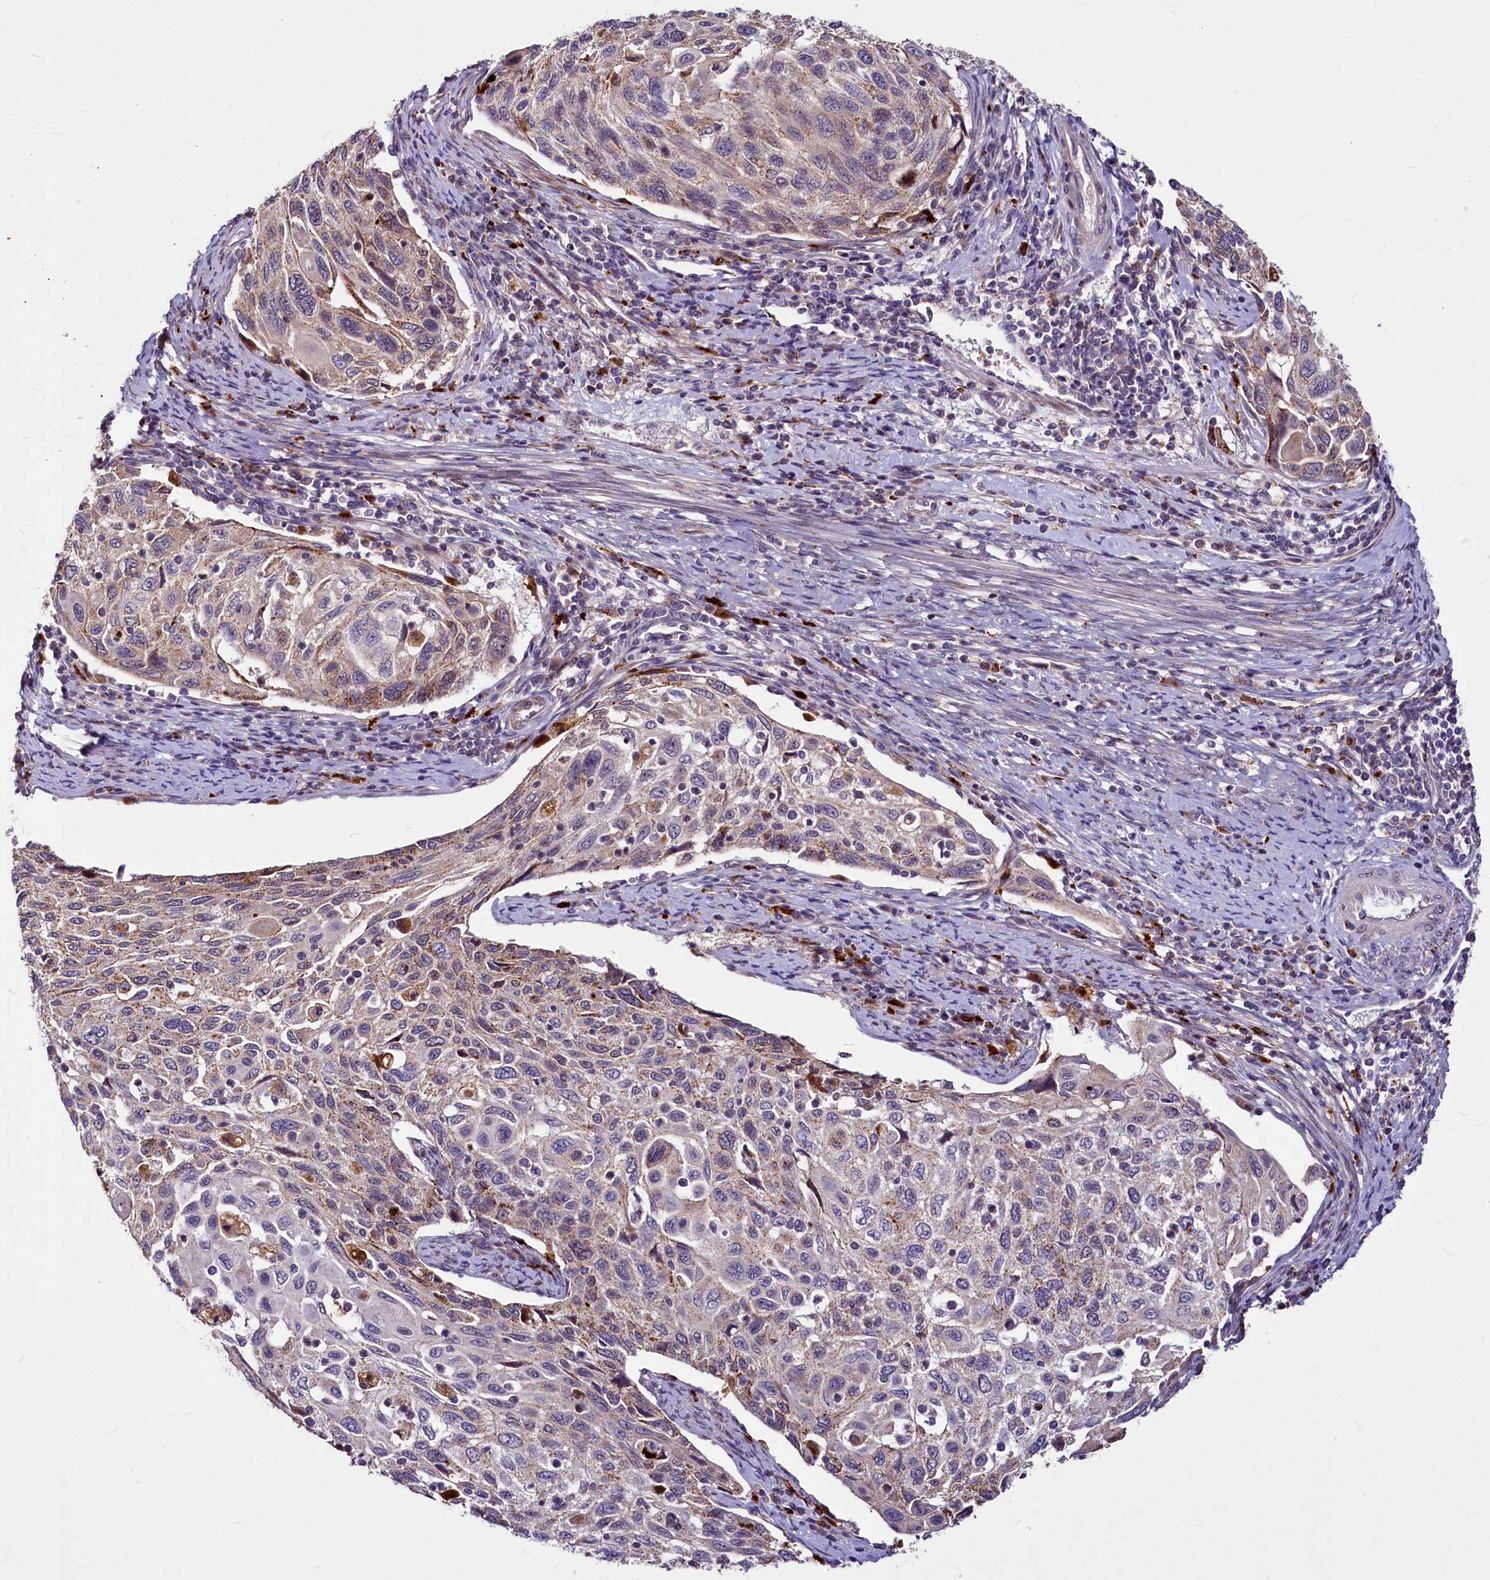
{"staining": {"intensity": "moderate", "quantity": "<25%", "location": "cytoplasmic/membranous"}, "tissue": "cervical cancer", "cell_type": "Tumor cells", "image_type": "cancer", "snomed": [{"axis": "morphology", "description": "Squamous cell carcinoma, NOS"}, {"axis": "topography", "description": "Cervix"}], "caption": "This photomicrograph displays immunohistochemistry staining of human cervical squamous cell carcinoma, with low moderate cytoplasmic/membranous positivity in approximately <25% of tumor cells.", "gene": "C11orf86", "patient": {"sex": "female", "age": 70}}